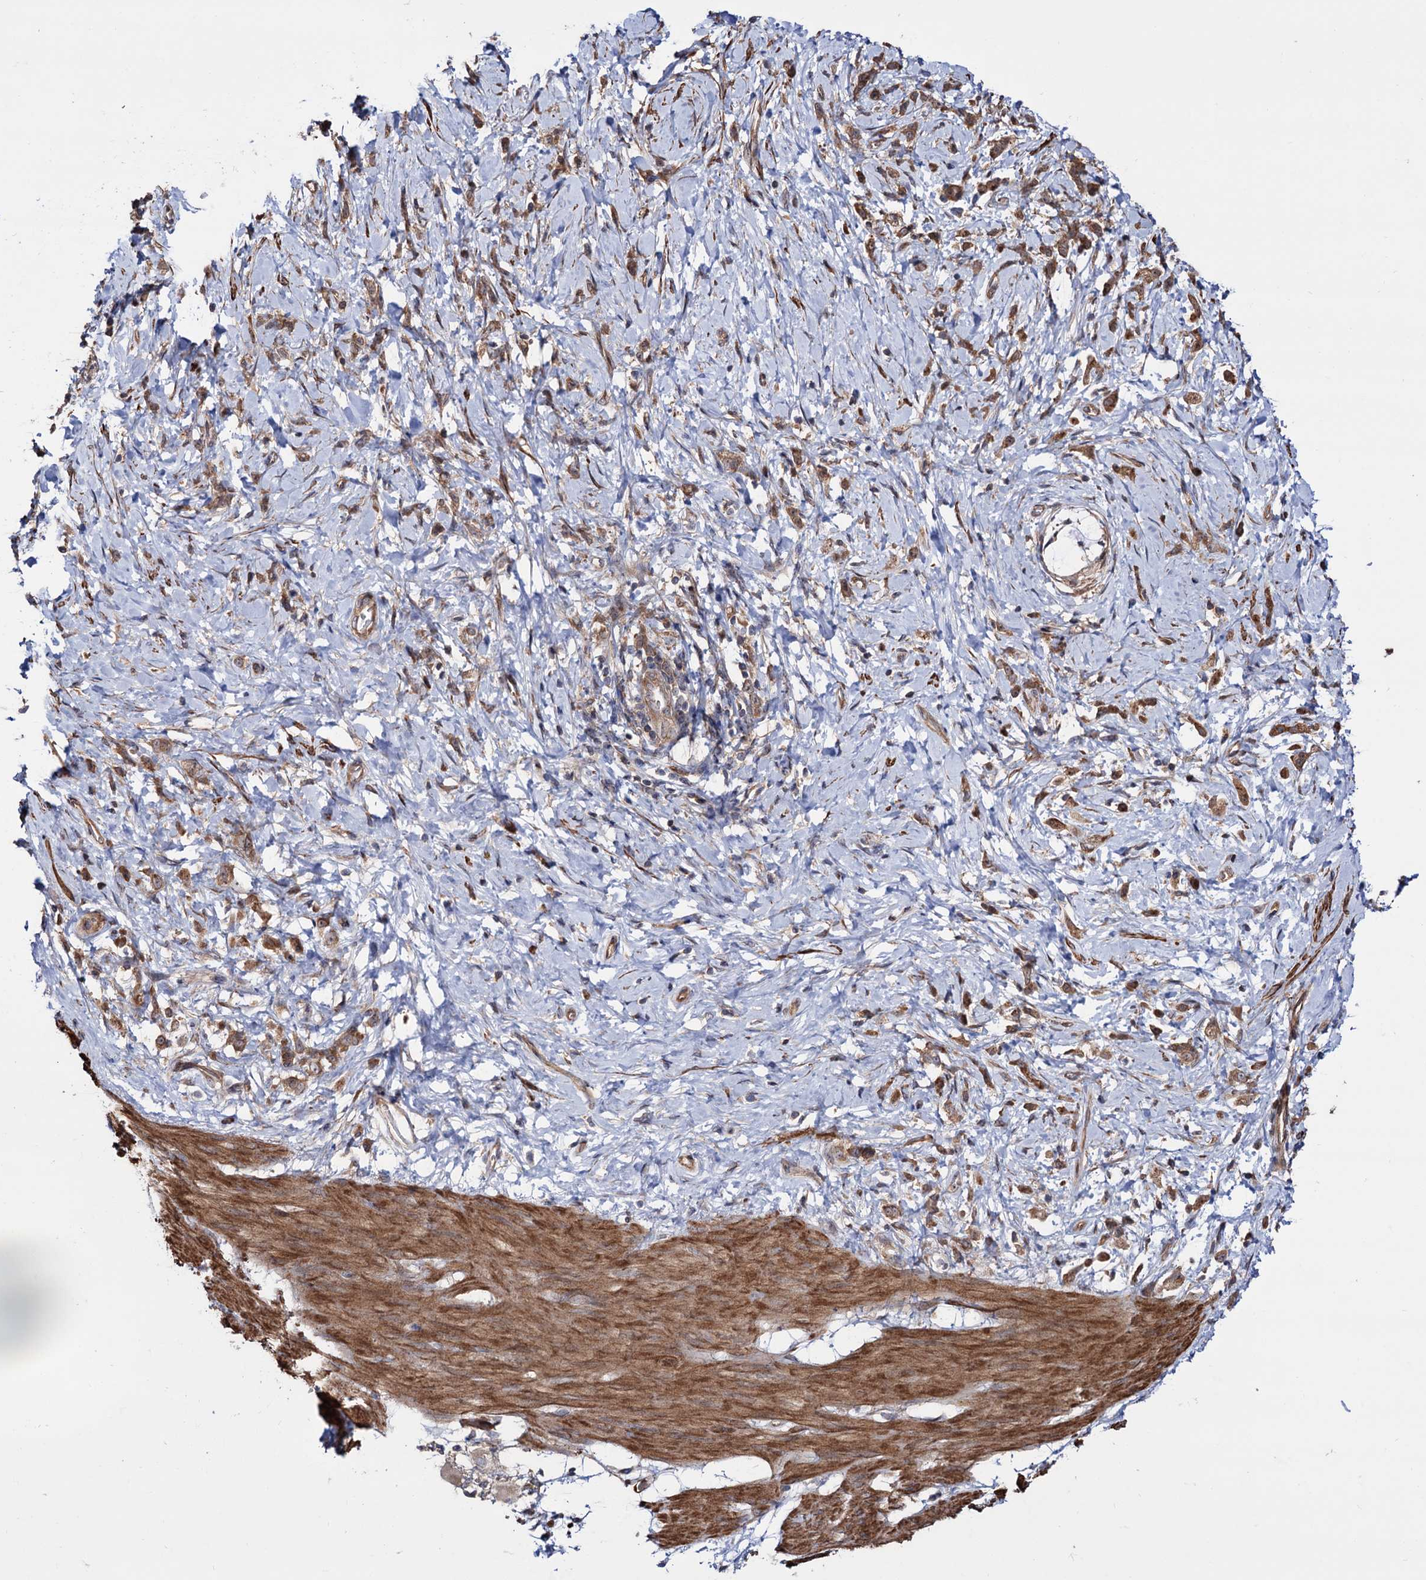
{"staining": {"intensity": "moderate", "quantity": ">75%", "location": "cytoplasmic/membranous"}, "tissue": "stomach cancer", "cell_type": "Tumor cells", "image_type": "cancer", "snomed": [{"axis": "morphology", "description": "Adenocarcinoma, NOS"}, {"axis": "topography", "description": "Stomach"}], "caption": "About >75% of tumor cells in stomach cancer display moderate cytoplasmic/membranous protein positivity as visualized by brown immunohistochemical staining.", "gene": "FERMT2", "patient": {"sex": "female", "age": 60}}